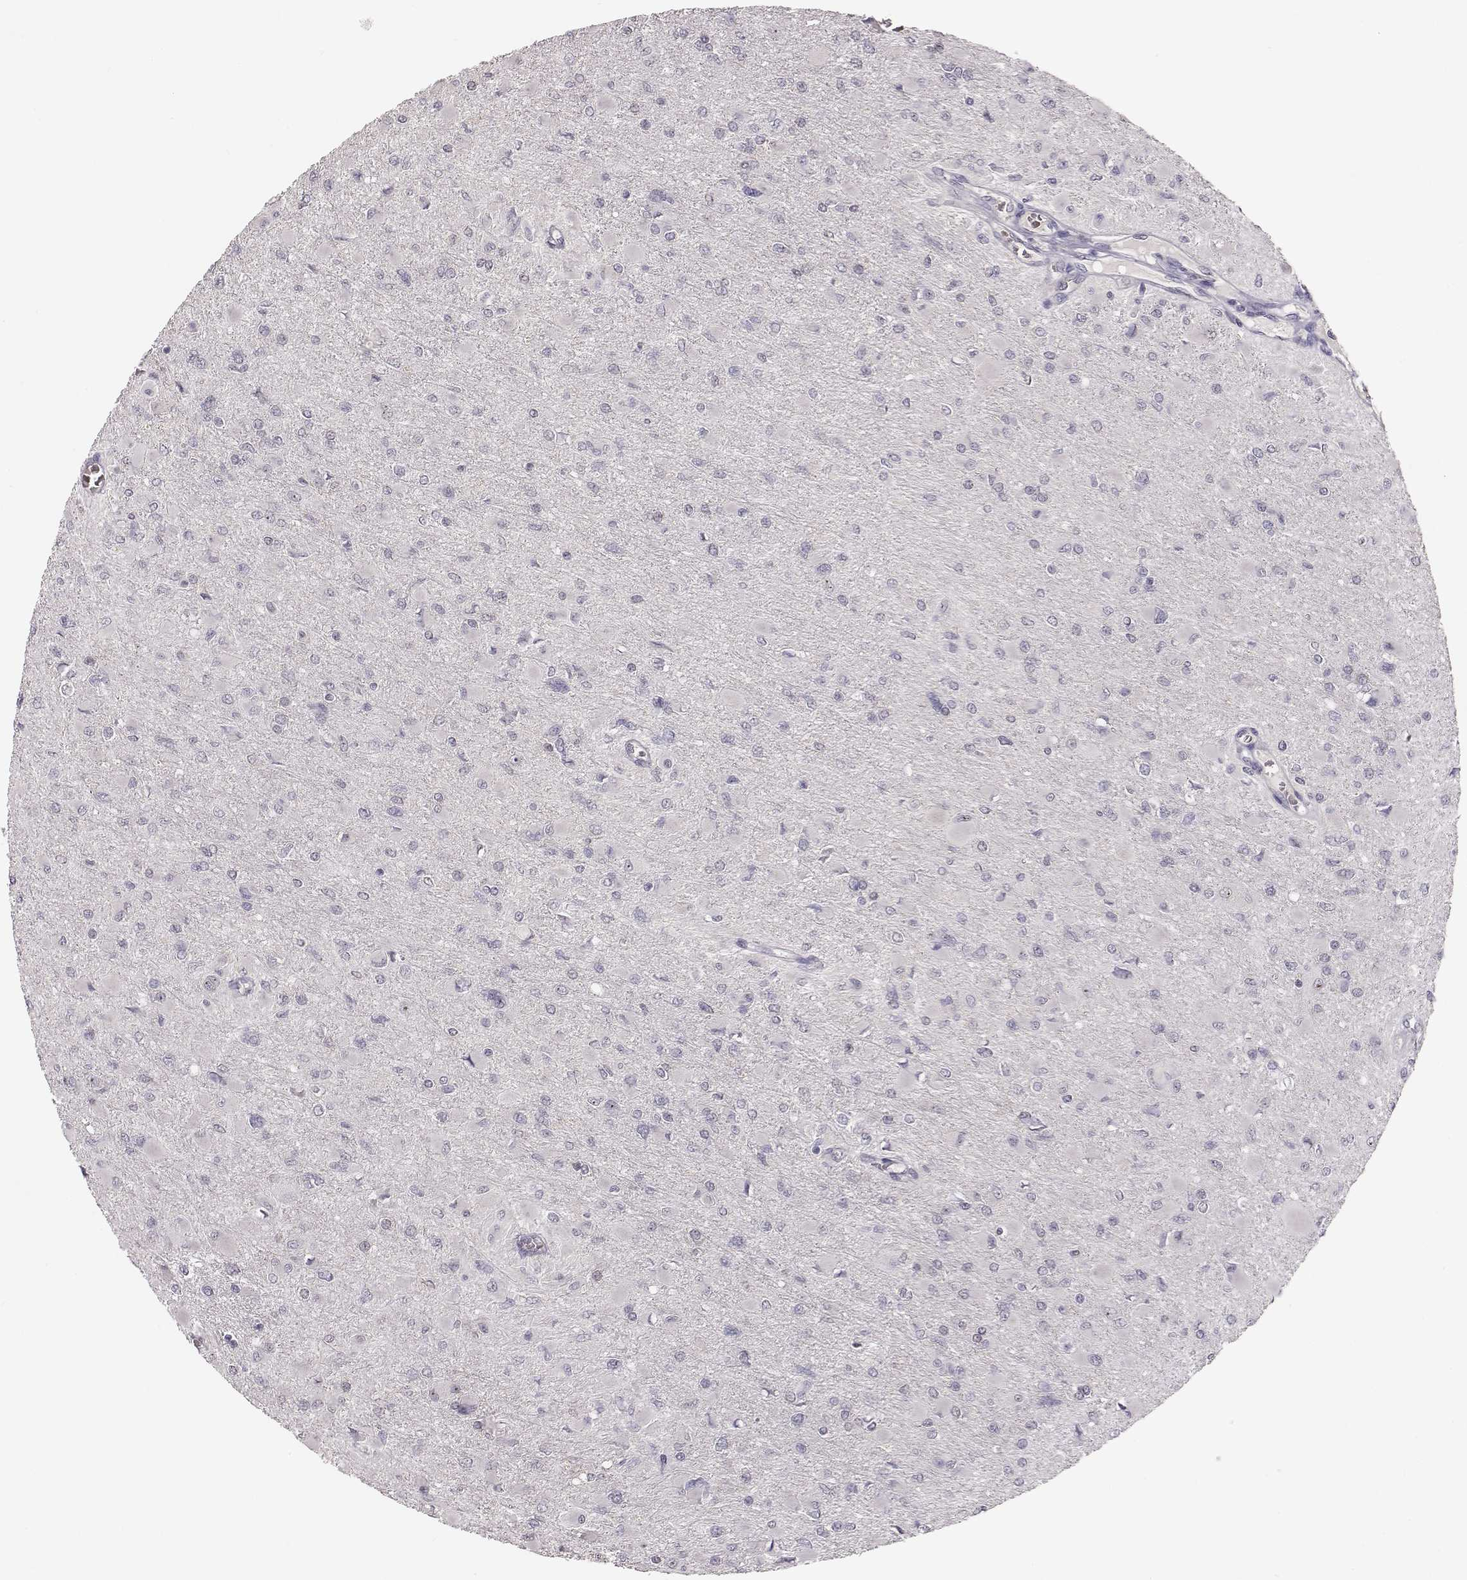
{"staining": {"intensity": "negative", "quantity": "none", "location": "none"}, "tissue": "glioma", "cell_type": "Tumor cells", "image_type": "cancer", "snomed": [{"axis": "morphology", "description": "Glioma, malignant, High grade"}, {"axis": "topography", "description": "Cerebral cortex"}], "caption": "This photomicrograph is of malignant glioma (high-grade) stained with immunohistochemistry (IHC) to label a protein in brown with the nuclei are counter-stained blue. There is no staining in tumor cells.", "gene": "NIFK", "patient": {"sex": "female", "age": 36}}